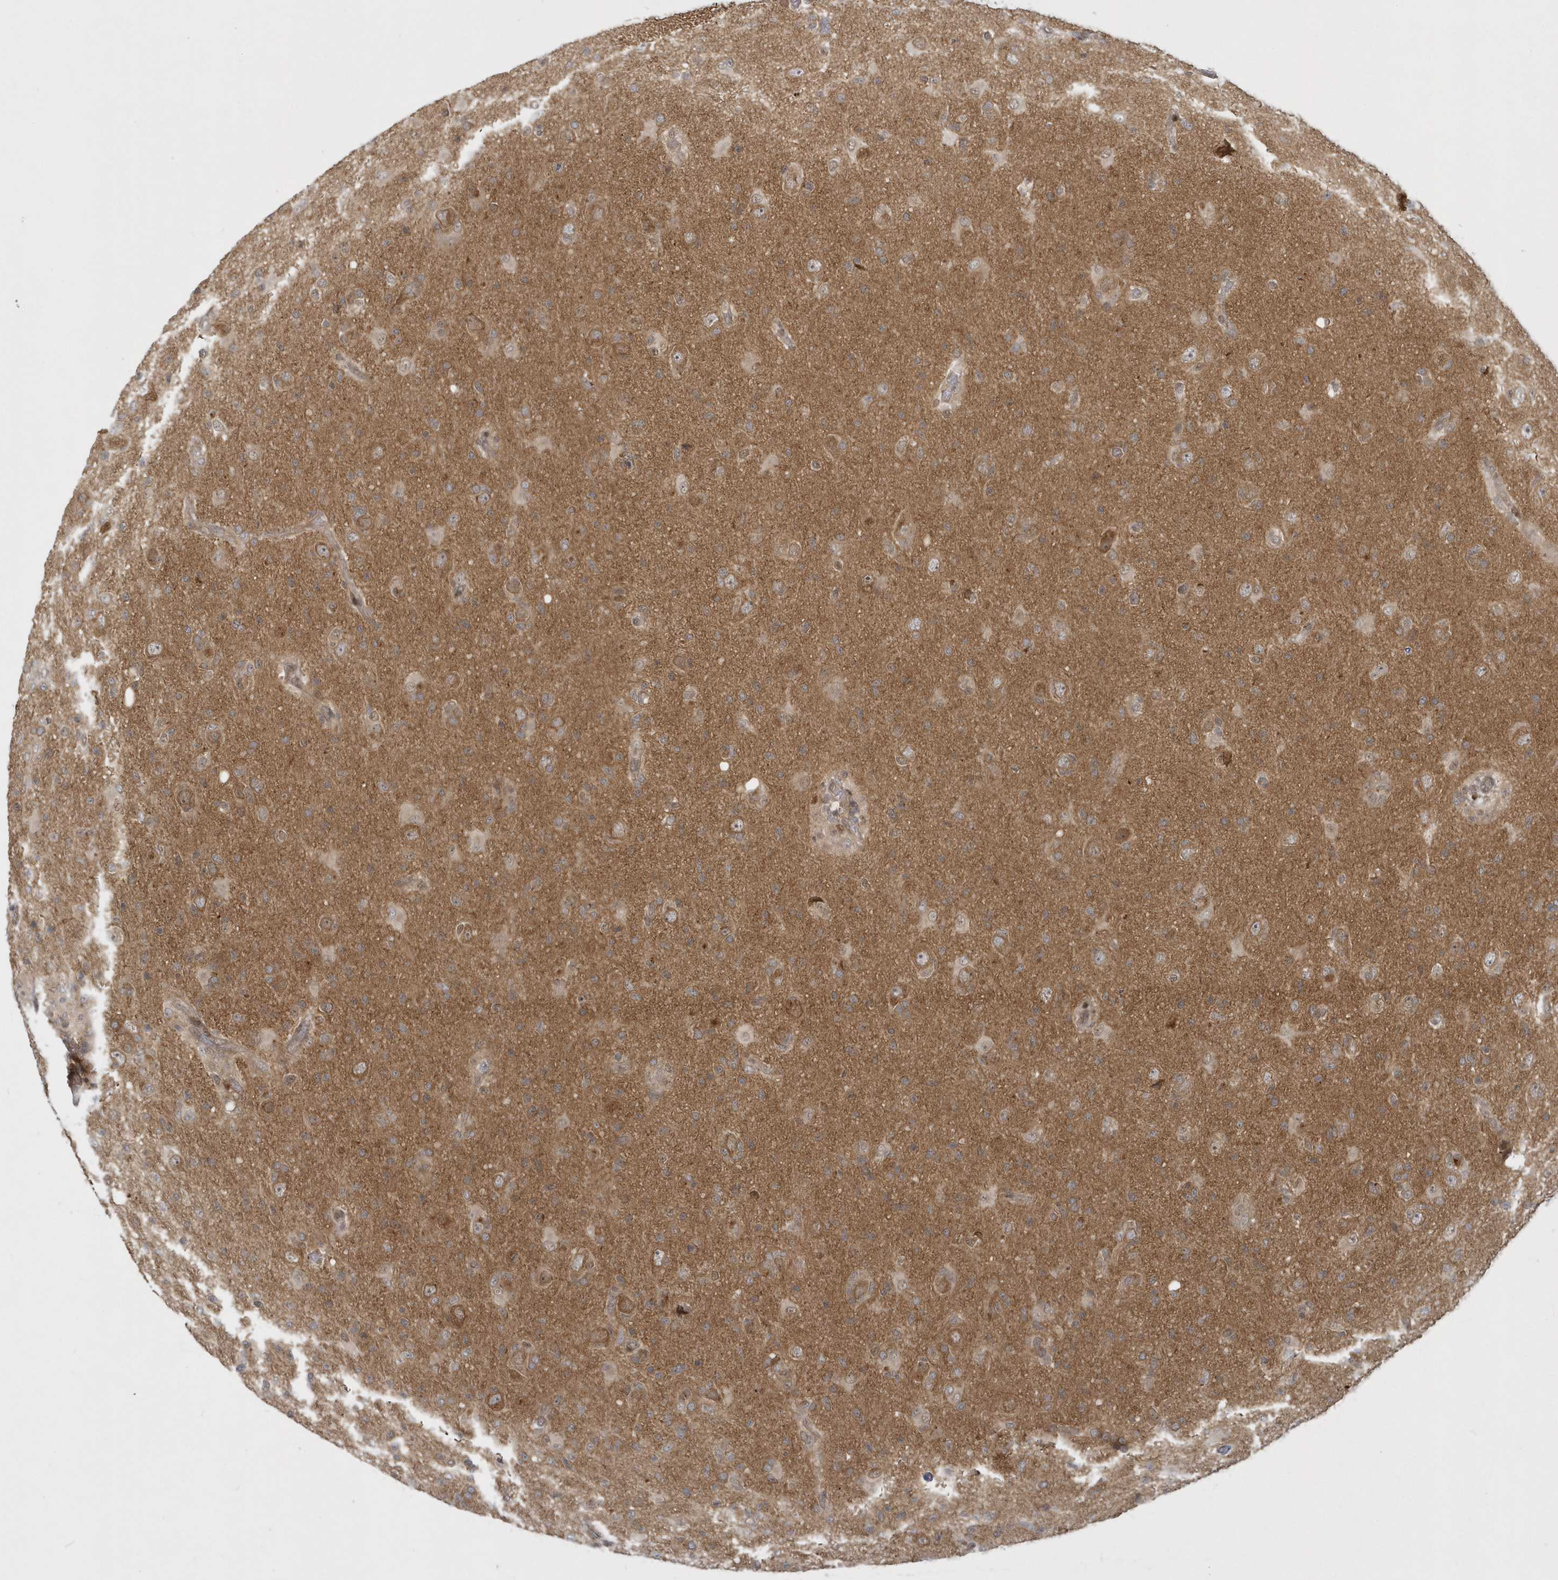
{"staining": {"intensity": "weak", "quantity": "25%-75%", "location": "cytoplasmic/membranous"}, "tissue": "glioma", "cell_type": "Tumor cells", "image_type": "cancer", "snomed": [{"axis": "morphology", "description": "Glioma, malignant, High grade"}, {"axis": "topography", "description": "Brain"}], "caption": "DAB immunohistochemical staining of glioma exhibits weak cytoplasmic/membranous protein expression in about 25%-75% of tumor cells. (Stains: DAB (3,3'-diaminobenzidine) in brown, nuclei in blue, Microscopy: brightfield microscopy at high magnification).", "gene": "ATG4A", "patient": {"sex": "female", "age": 57}}